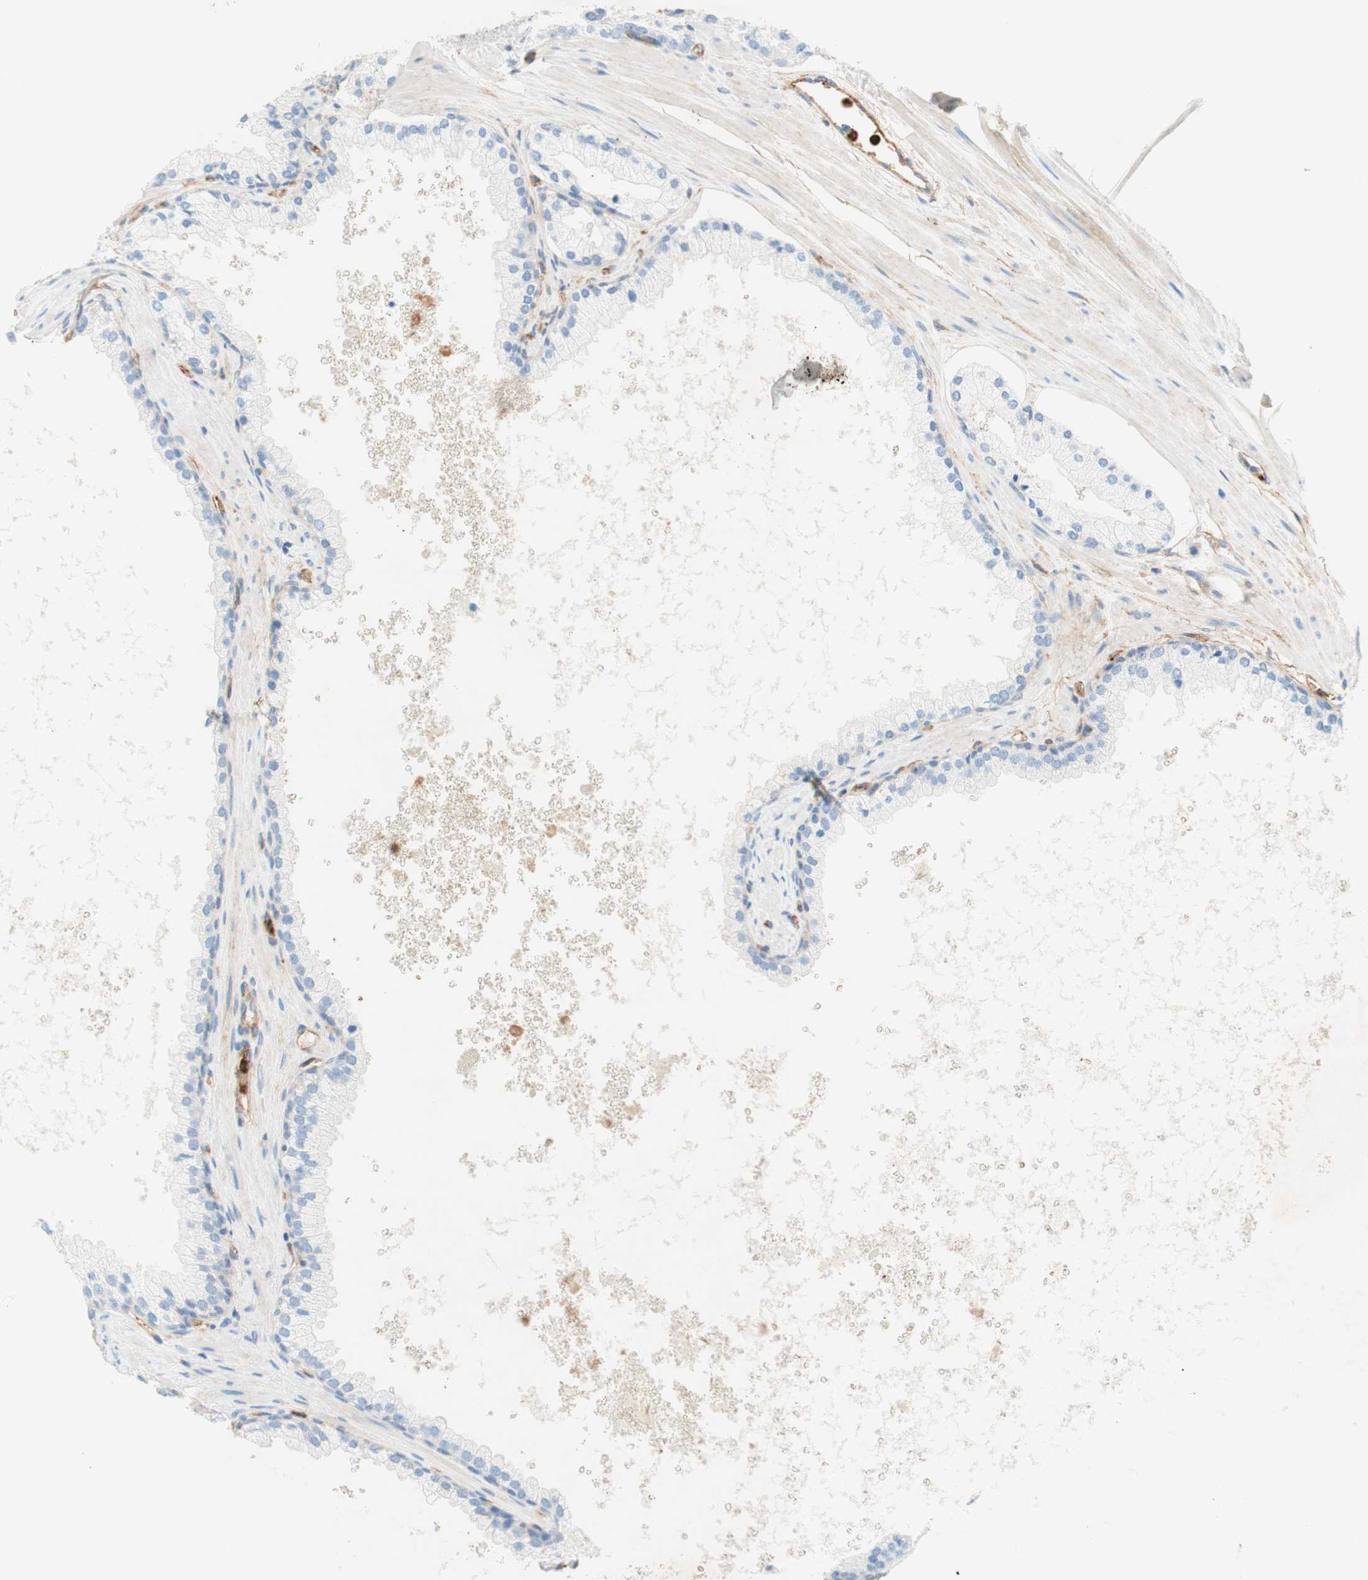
{"staining": {"intensity": "negative", "quantity": "none", "location": "none"}, "tissue": "prostate cancer", "cell_type": "Tumor cells", "image_type": "cancer", "snomed": [{"axis": "morphology", "description": "Adenocarcinoma, High grade"}, {"axis": "topography", "description": "Prostate"}], "caption": "There is no significant staining in tumor cells of prostate cancer (adenocarcinoma (high-grade)). The staining was performed using DAB to visualize the protein expression in brown, while the nuclei were stained in blue with hematoxylin (Magnification: 20x).", "gene": "STOM", "patient": {"sex": "male", "age": 65}}